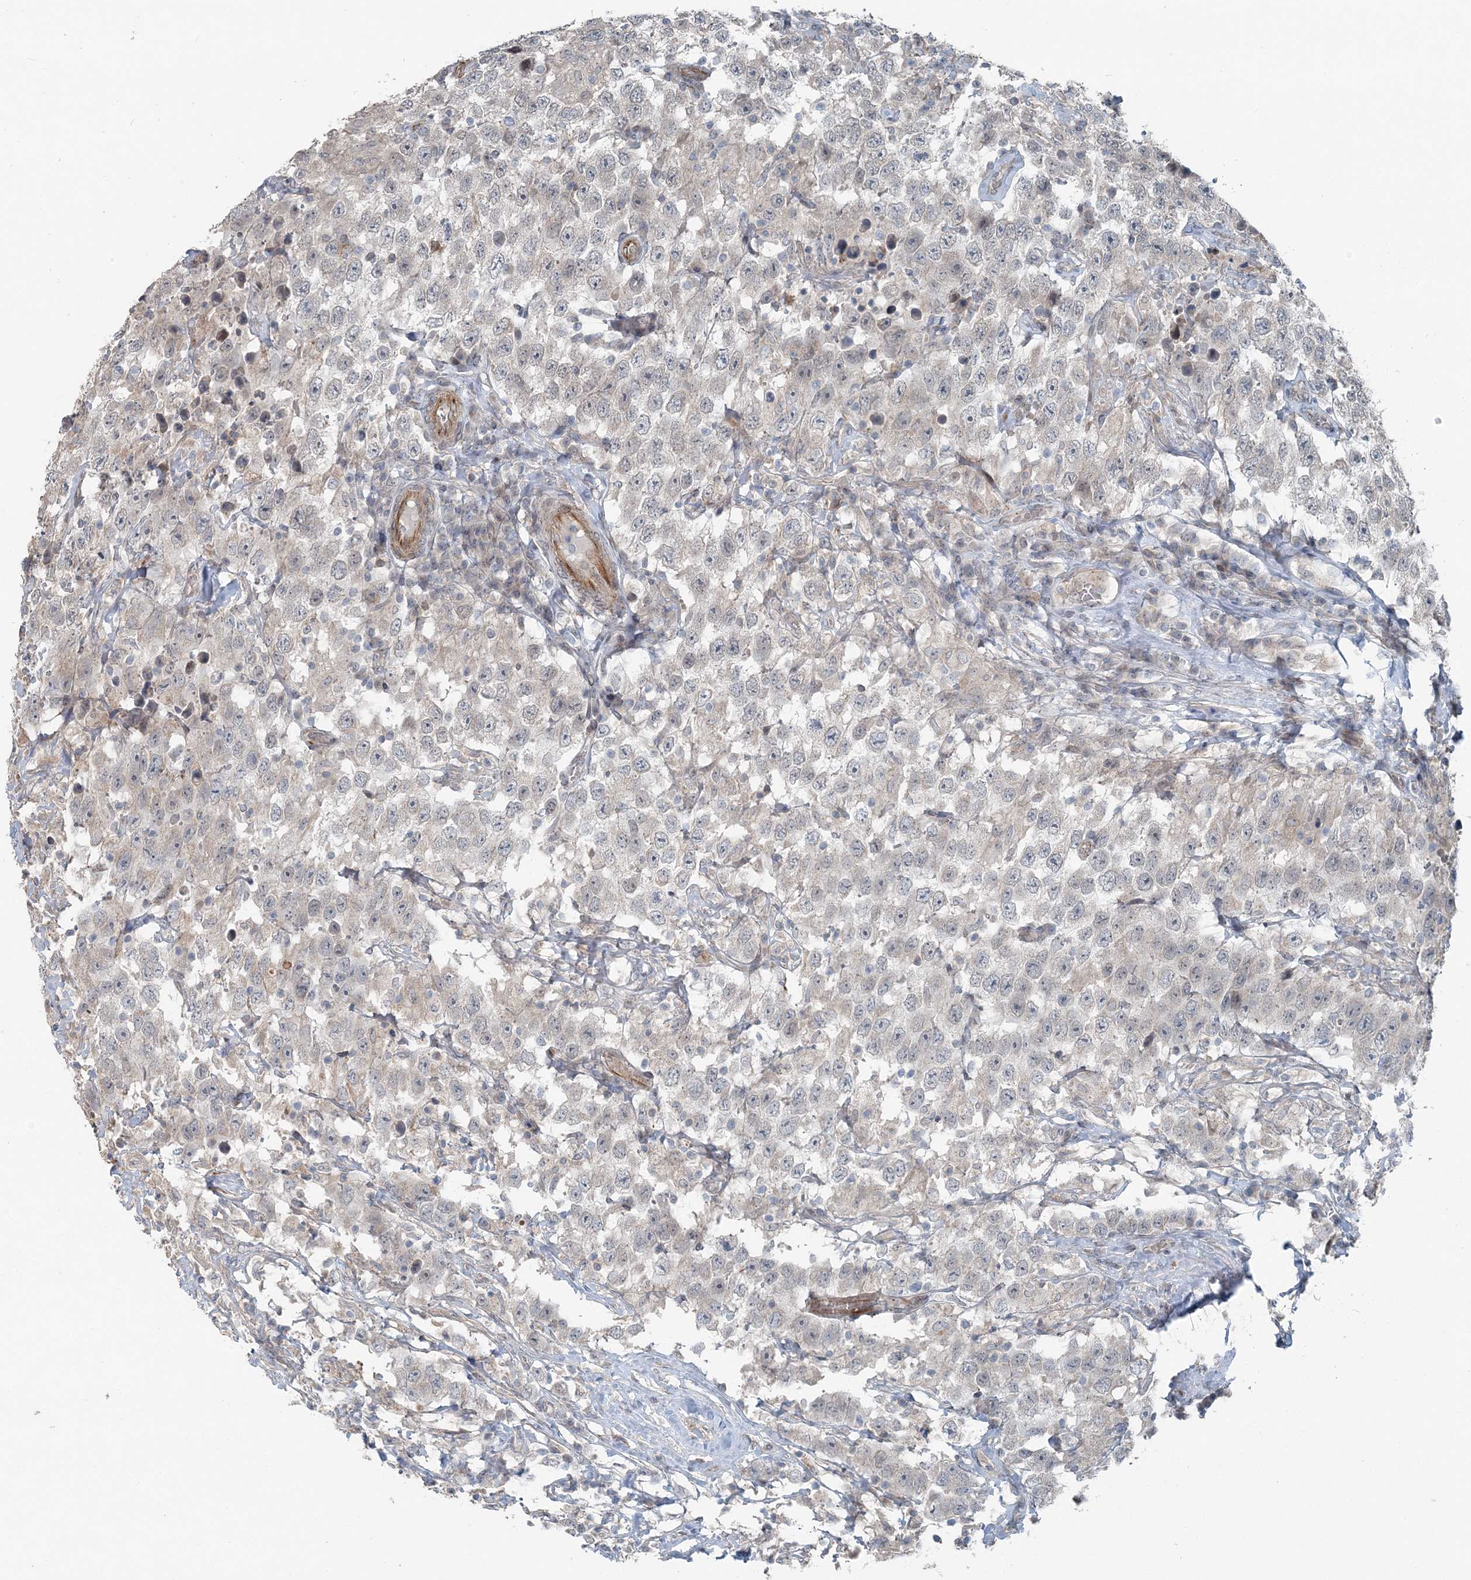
{"staining": {"intensity": "negative", "quantity": "none", "location": "none"}, "tissue": "testis cancer", "cell_type": "Tumor cells", "image_type": "cancer", "snomed": [{"axis": "morphology", "description": "Seminoma, NOS"}, {"axis": "topography", "description": "Testis"}], "caption": "High power microscopy image of an IHC micrograph of testis cancer, revealing no significant expression in tumor cells. Nuclei are stained in blue.", "gene": "FBXL17", "patient": {"sex": "male", "age": 41}}